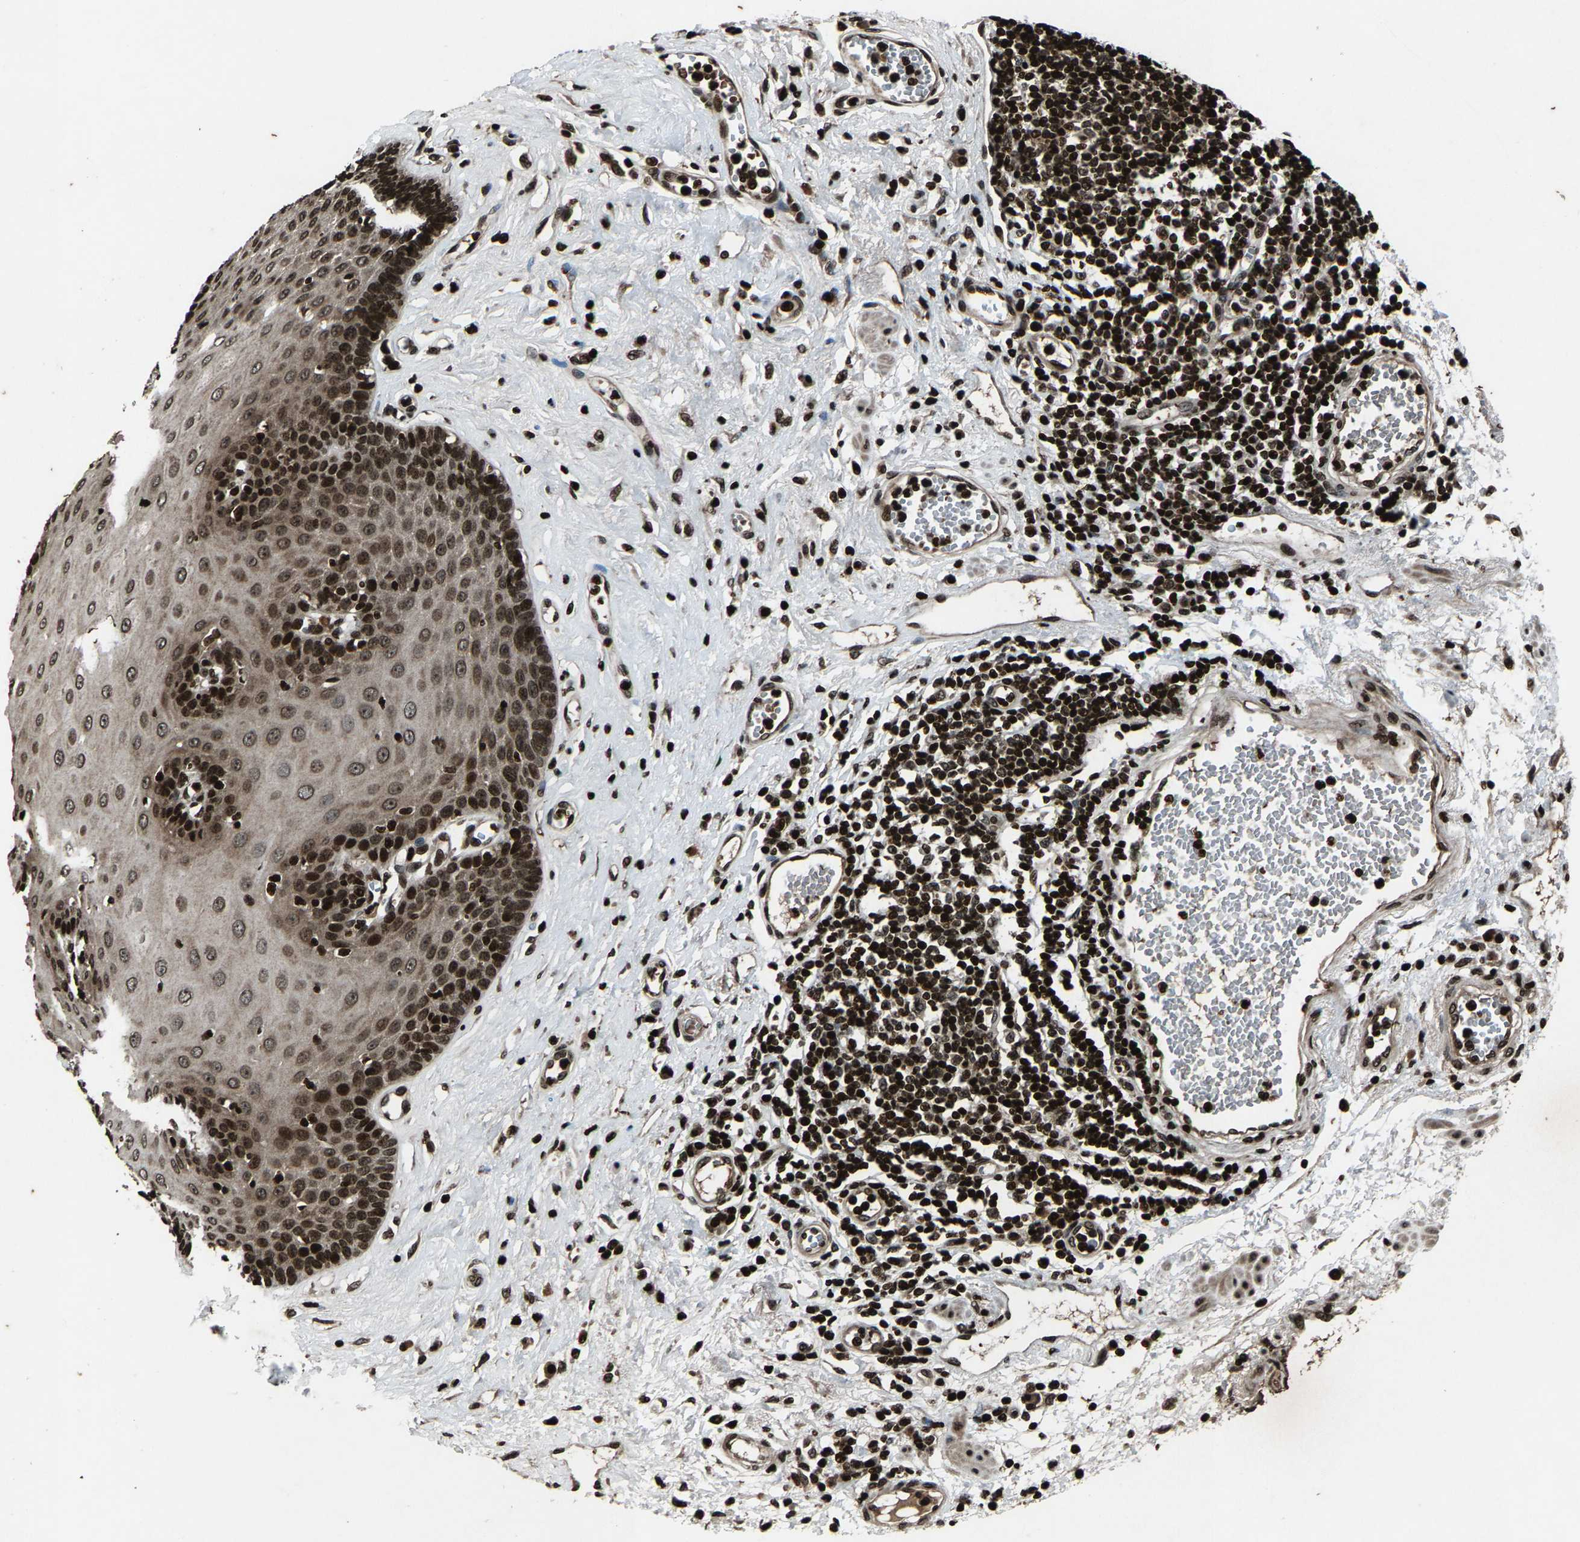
{"staining": {"intensity": "strong", "quantity": ">75%", "location": "nuclear"}, "tissue": "esophagus", "cell_type": "Squamous epithelial cells", "image_type": "normal", "snomed": [{"axis": "morphology", "description": "Normal tissue, NOS"}, {"axis": "morphology", "description": "Squamous cell carcinoma, NOS"}, {"axis": "topography", "description": "Esophagus"}], "caption": "A micrograph of esophagus stained for a protein demonstrates strong nuclear brown staining in squamous epithelial cells. The staining was performed using DAB, with brown indicating positive protein expression. Nuclei are stained blue with hematoxylin.", "gene": "H4C1", "patient": {"sex": "male", "age": 65}}